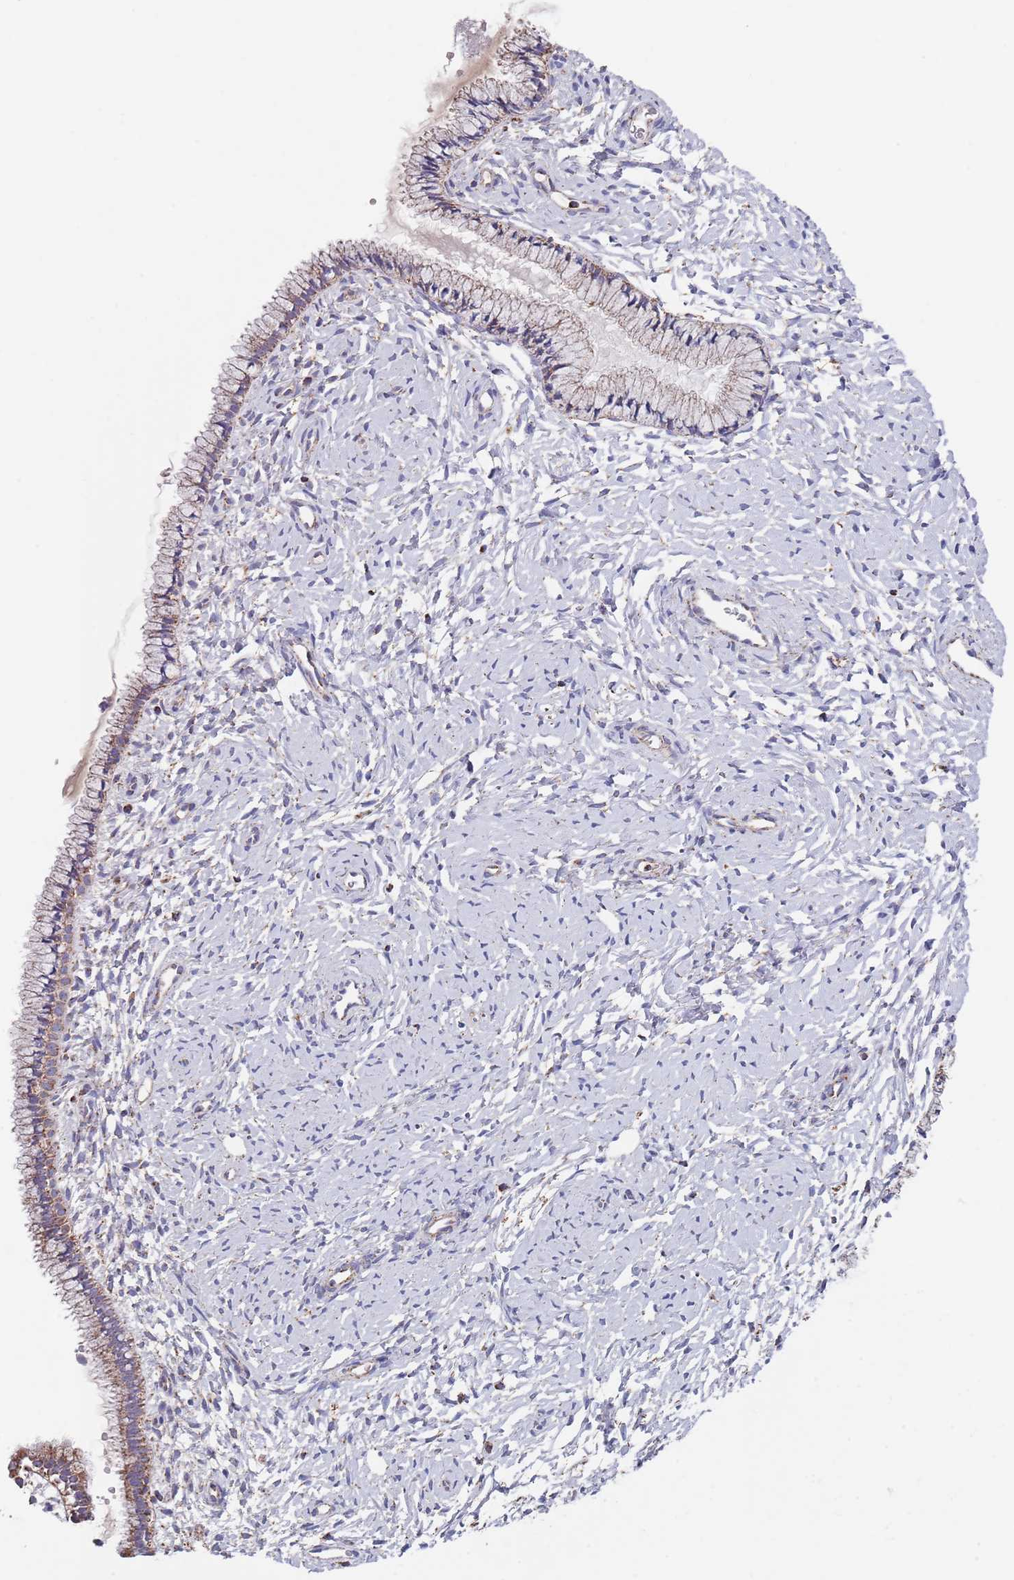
{"staining": {"intensity": "moderate", "quantity": "25%-75%", "location": "cytoplasmic/membranous"}, "tissue": "cervix", "cell_type": "Glandular cells", "image_type": "normal", "snomed": [{"axis": "morphology", "description": "Normal tissue, NOS"}, {"axis": "topography", "description": "Cervix"}], "caption": "IHC histopathology image of unremarkable human cervix stained for a protein (brown), which shows medium levels of moderate cytoplasmic/membranous expression in approximately 25%-75% of glandular cells.", "gene": "PGP", "patient": {"sex": "female", "age": 33}}